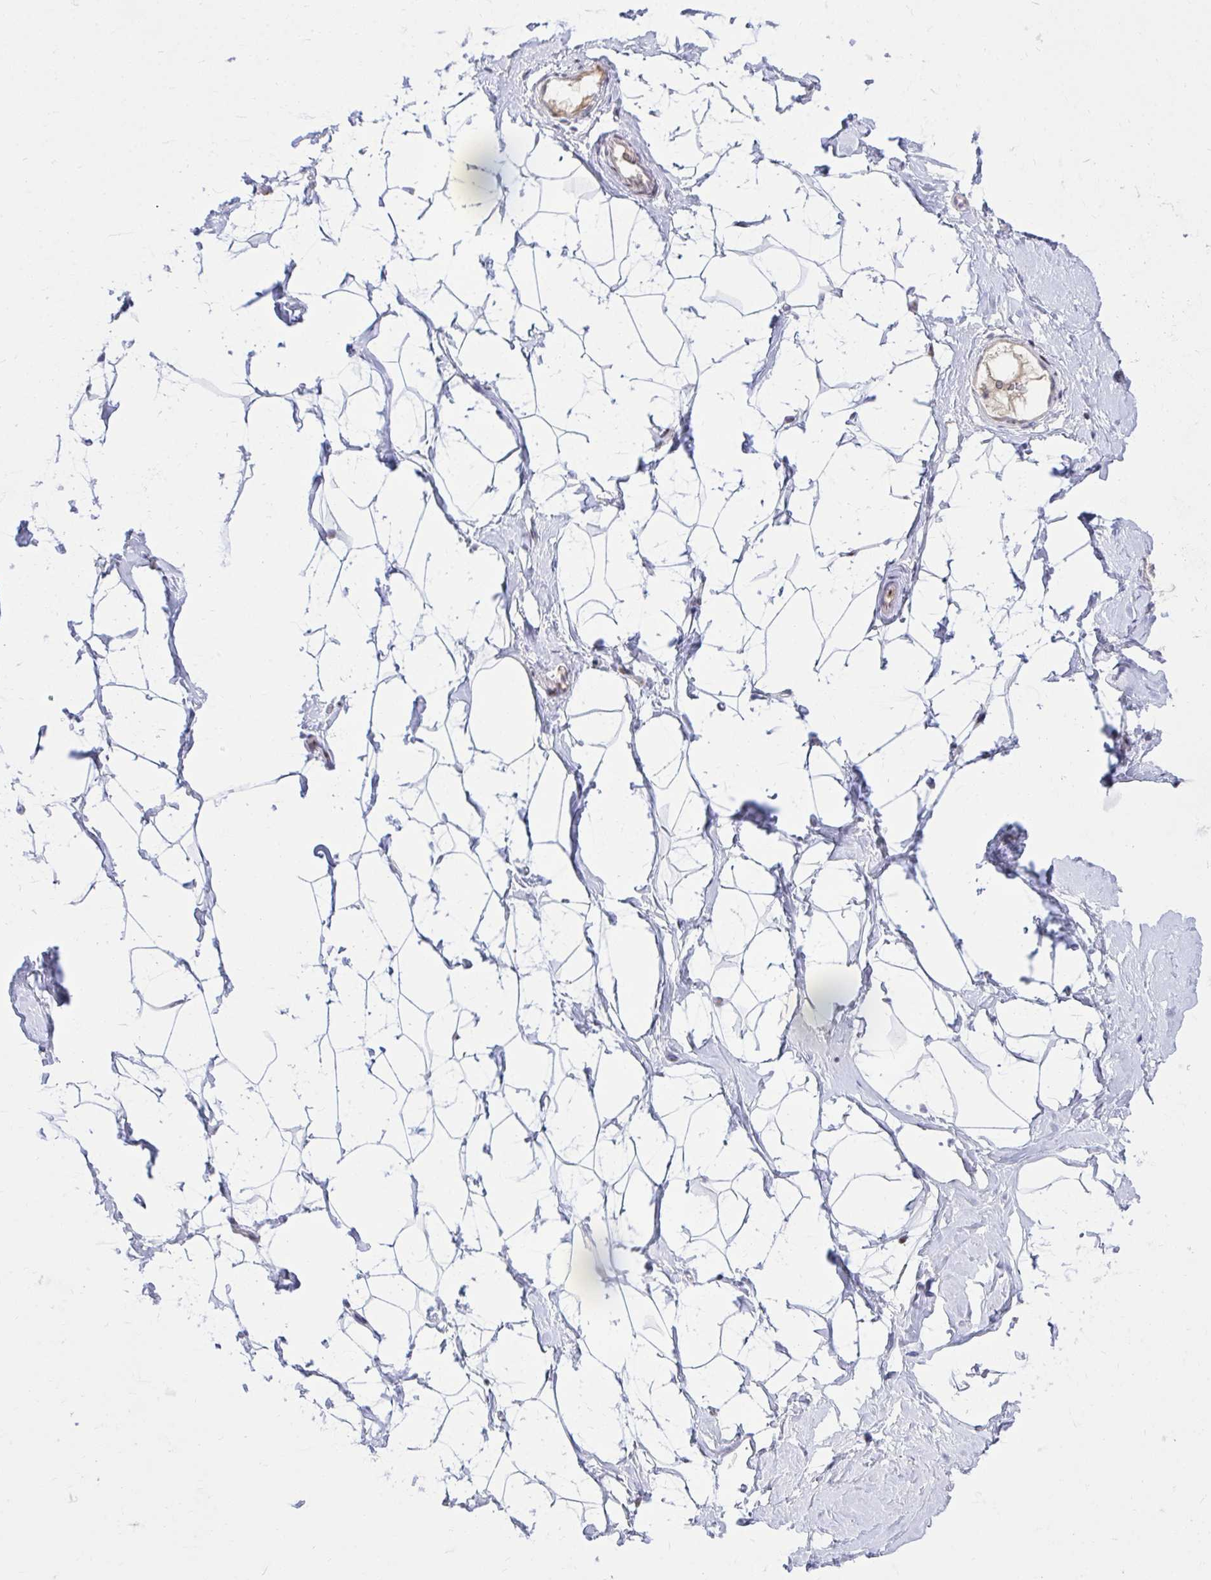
{"staining": {"intensity": "negative", "quantity": "none", "location": "none"}, "tissue": "breast", "cell_type": "Adipocytes", "image_type": "normal", "snomed": [{"axis": "morphology", "description": "Normal tissue, NOS"}, {"axis": "topography", "description": "Breast"}], "caption": "This is an IHC image of normal breast. There is no positivity in adipocytes.", "gene": "C14orf39", "patient": {"sex": "female", "age": 32}}